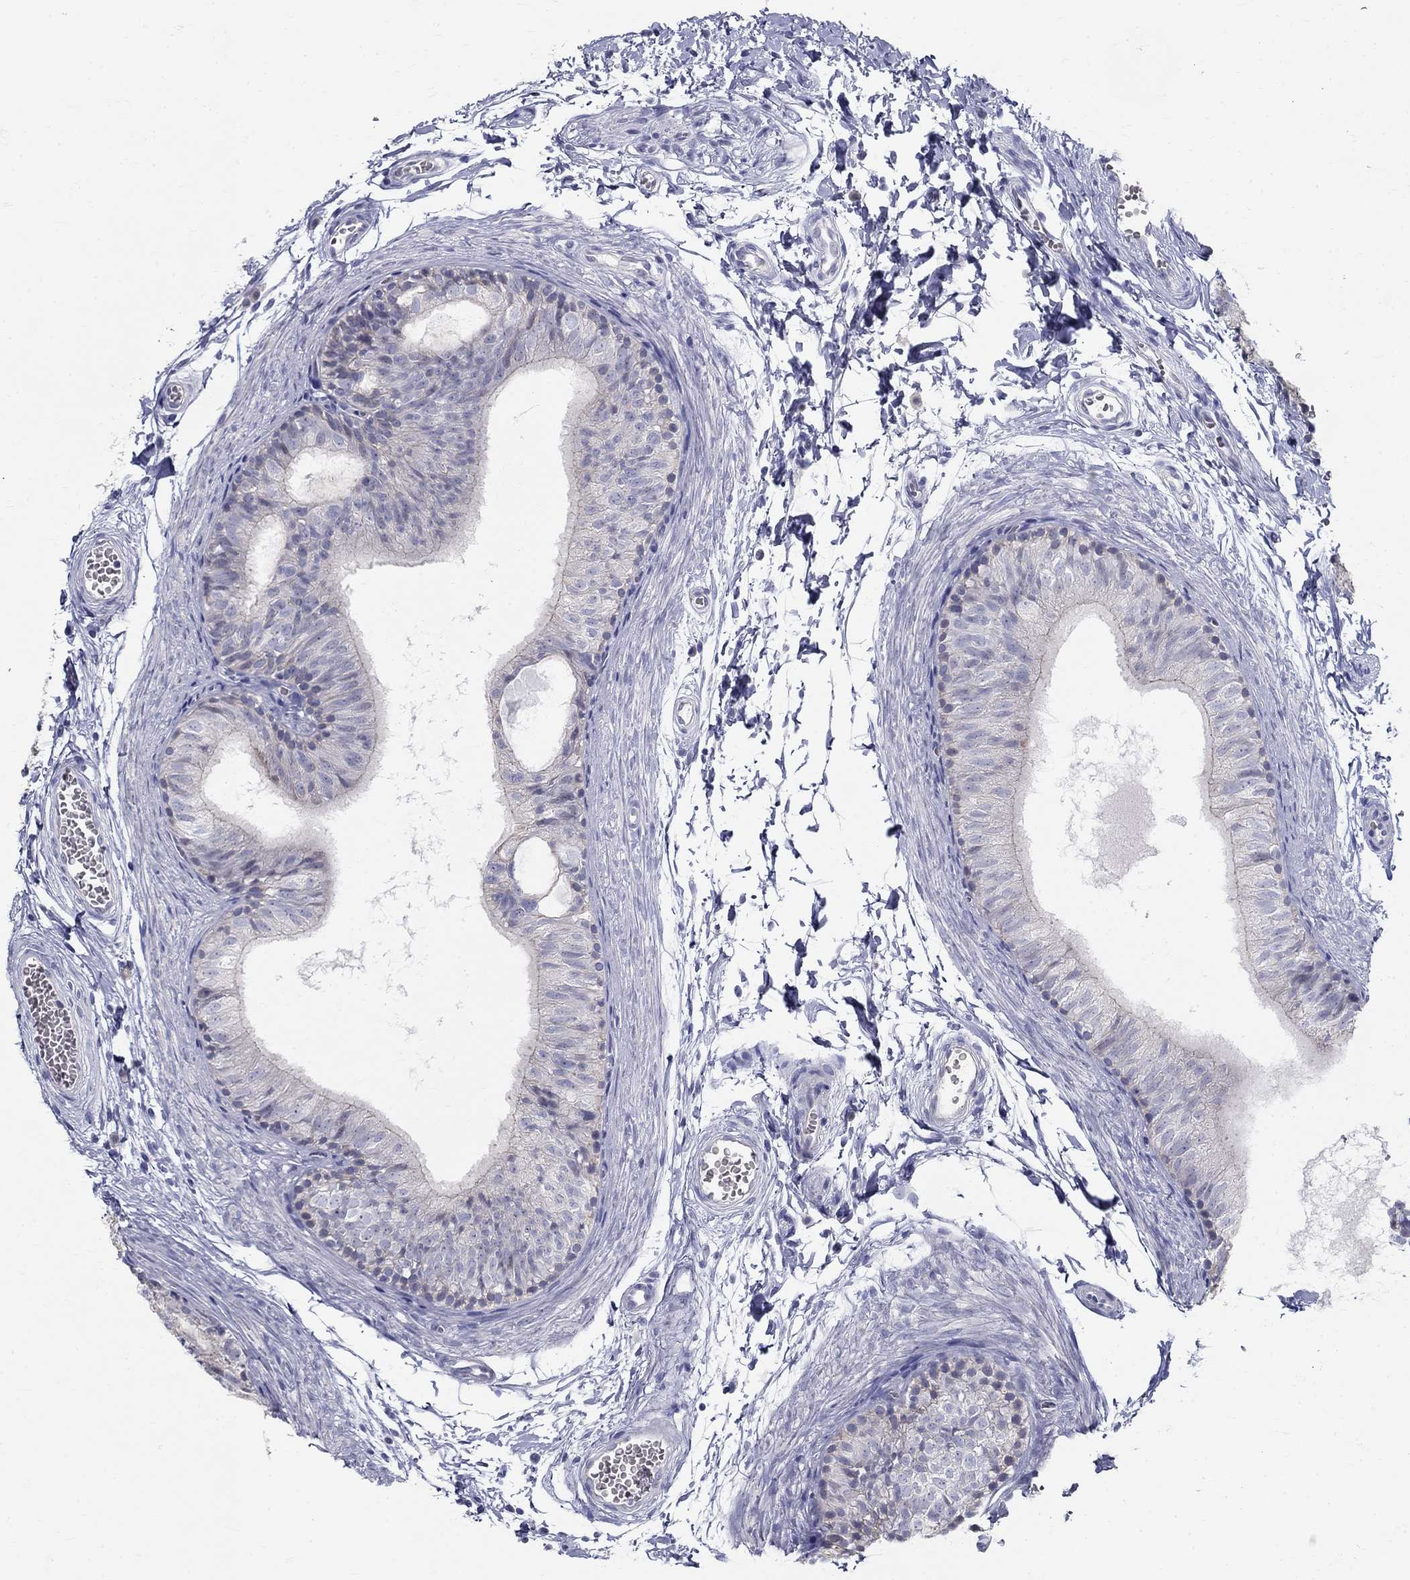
{"staining": {"intensity": "negative", "quantity": "none", "location": "none"}, "tissue": "epididymis", "cell_type": "Glandular cells", "image_type": "normal", "snomed": [{"axis": "morphology", "description": "Normal tissue, NOS"}, {"axis": "topography", "description": "Epididymis"}], "caption": "Immunohistochemical staining of unremarkable human epididymis demonstrates no significant expression in glandular cells. (DAB (3,3'-diaminobenzidine) immunohistochemistry (IHC), high magnification).", "gene": "ENSG00000290147", "patient": {"sex": "male", "age": 22}}